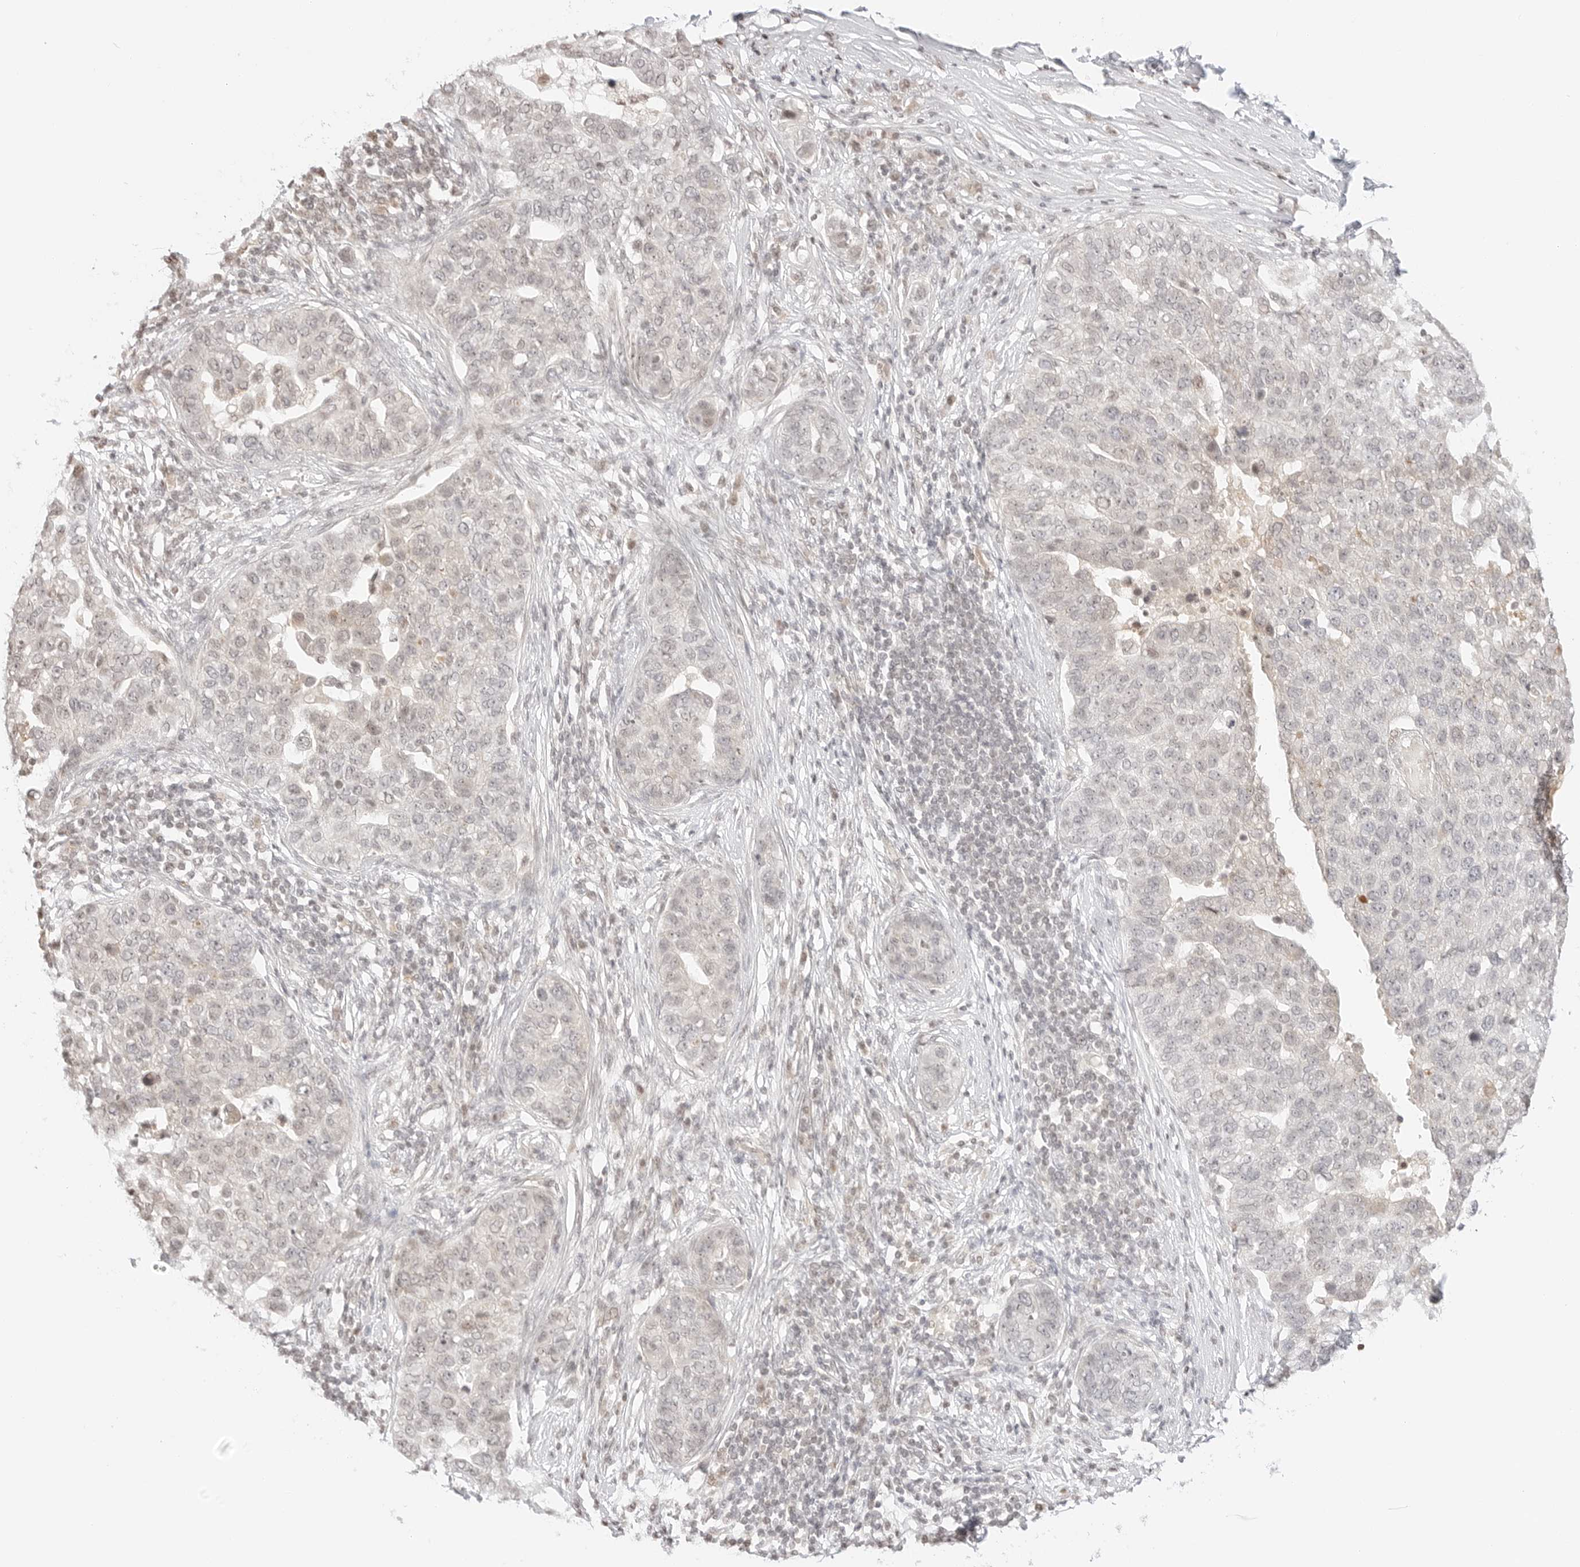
{"staining": {"intensity": "negative", "quantity": "none", "location": "none"}, "tissue": "pancreatic cancer", "cell_type": "Tumor cells", "image_type": "cancer", "snomed": [{"axis": "morphology", "description": "Adenocarcinoma, NOS"}, {"axis": "topography", "description": "Pancreas"}], "caption": "DAB immunohistochemical staining of pancreatic adenocarcinoma demonstrates no significant positivity in tumor cells.", "gene": "RPS6KL1", "patient": {"sex": "female", "age": 61}}